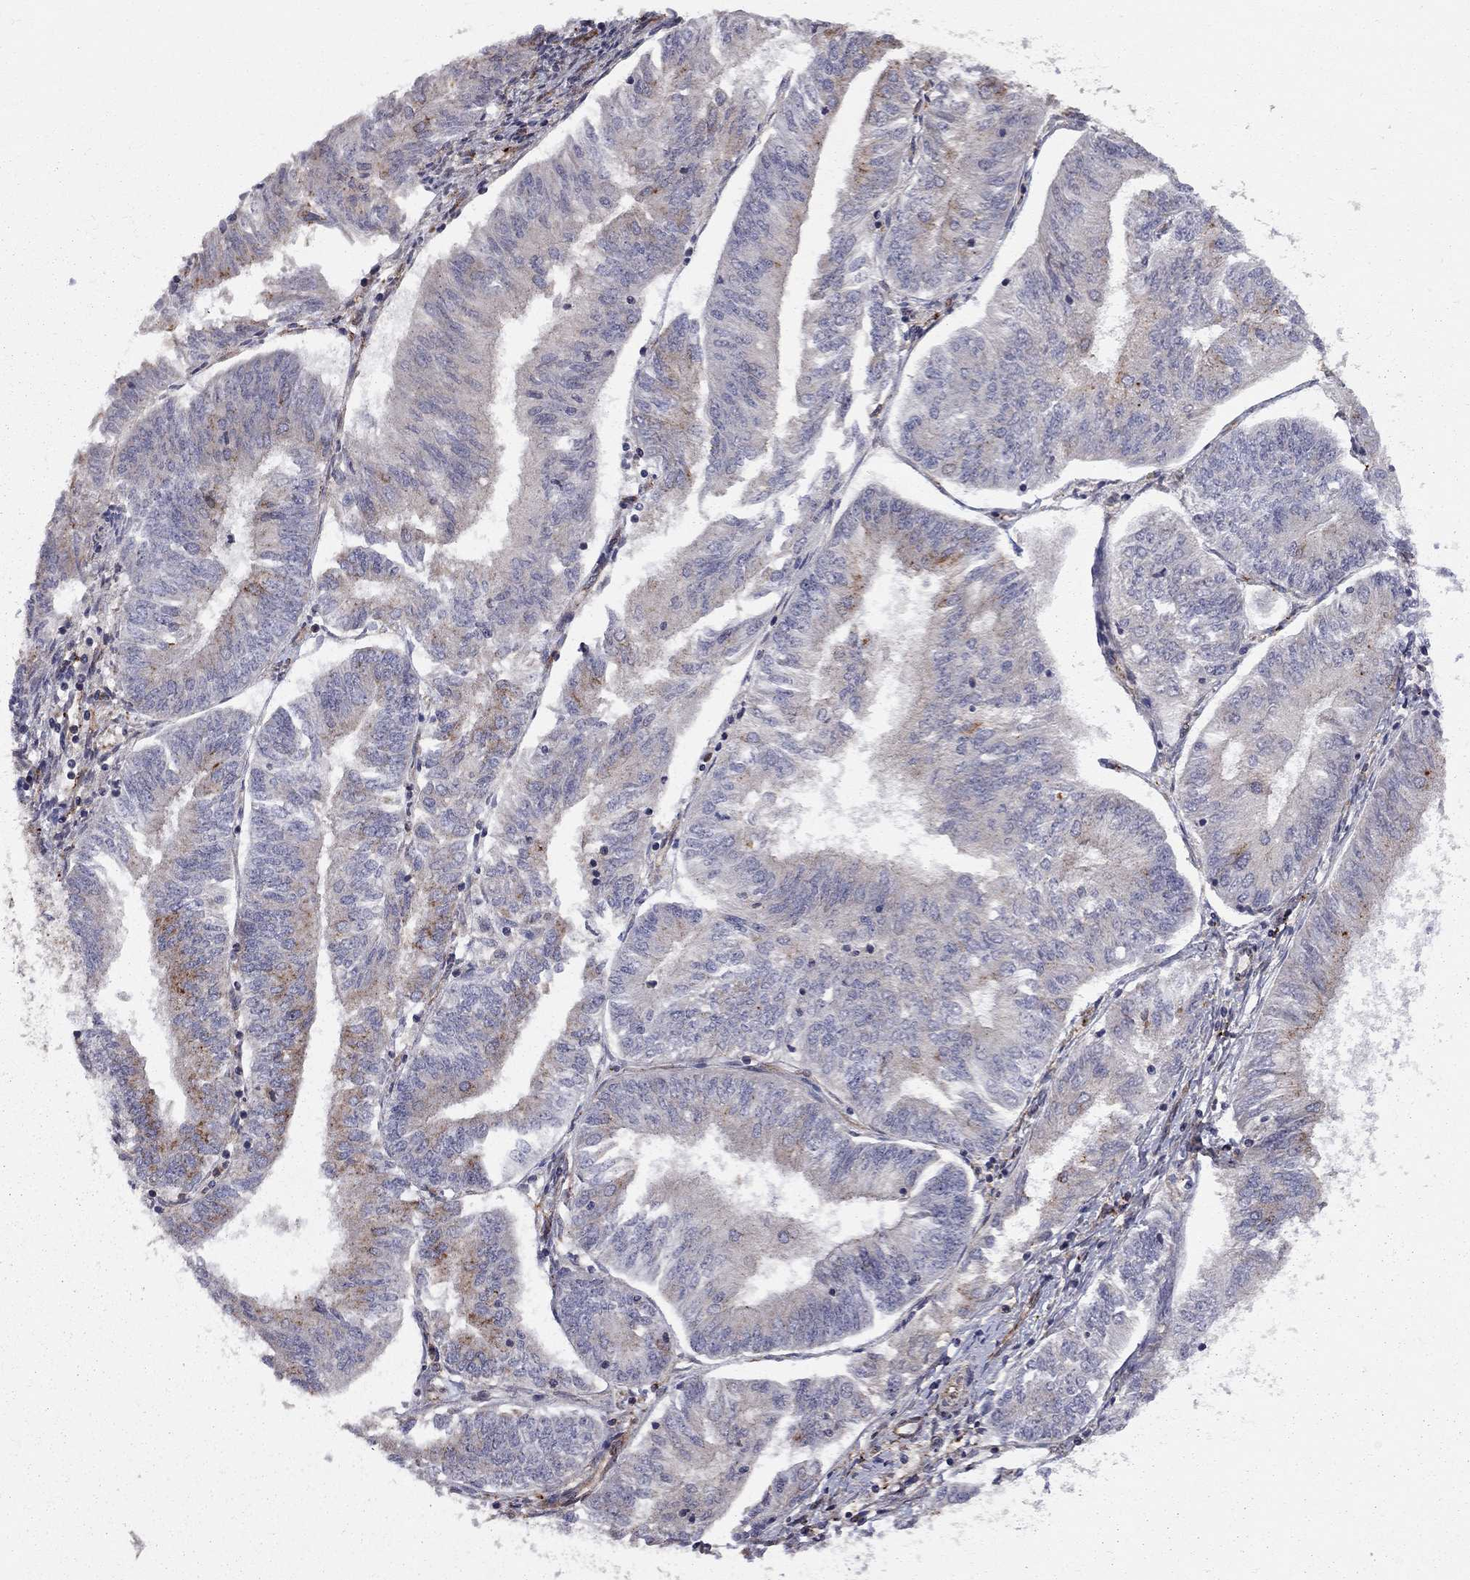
{"staining": {"intensity": "moderate", "quantity": "<25%", "location": "cytoplasmic/membranous"}, "tissue": "endometrial cancer", "cell_type": "Tumor cells", "image_type": "cancer", "snomed": [{"axis": "morphology", "description": "Adenocarcinoma, NOS"}, {"axis": "topography", "description": "Endometrium"}], "caption": "IHC (DAB) staining of human endometrial cancer (adenocarcinoma) demonstrates moderate cytoplasmic/membranous protein staining in about <25% of tumor cells.", "gene": "RASEF", "patient": {"sex": "female", "age": 58}}